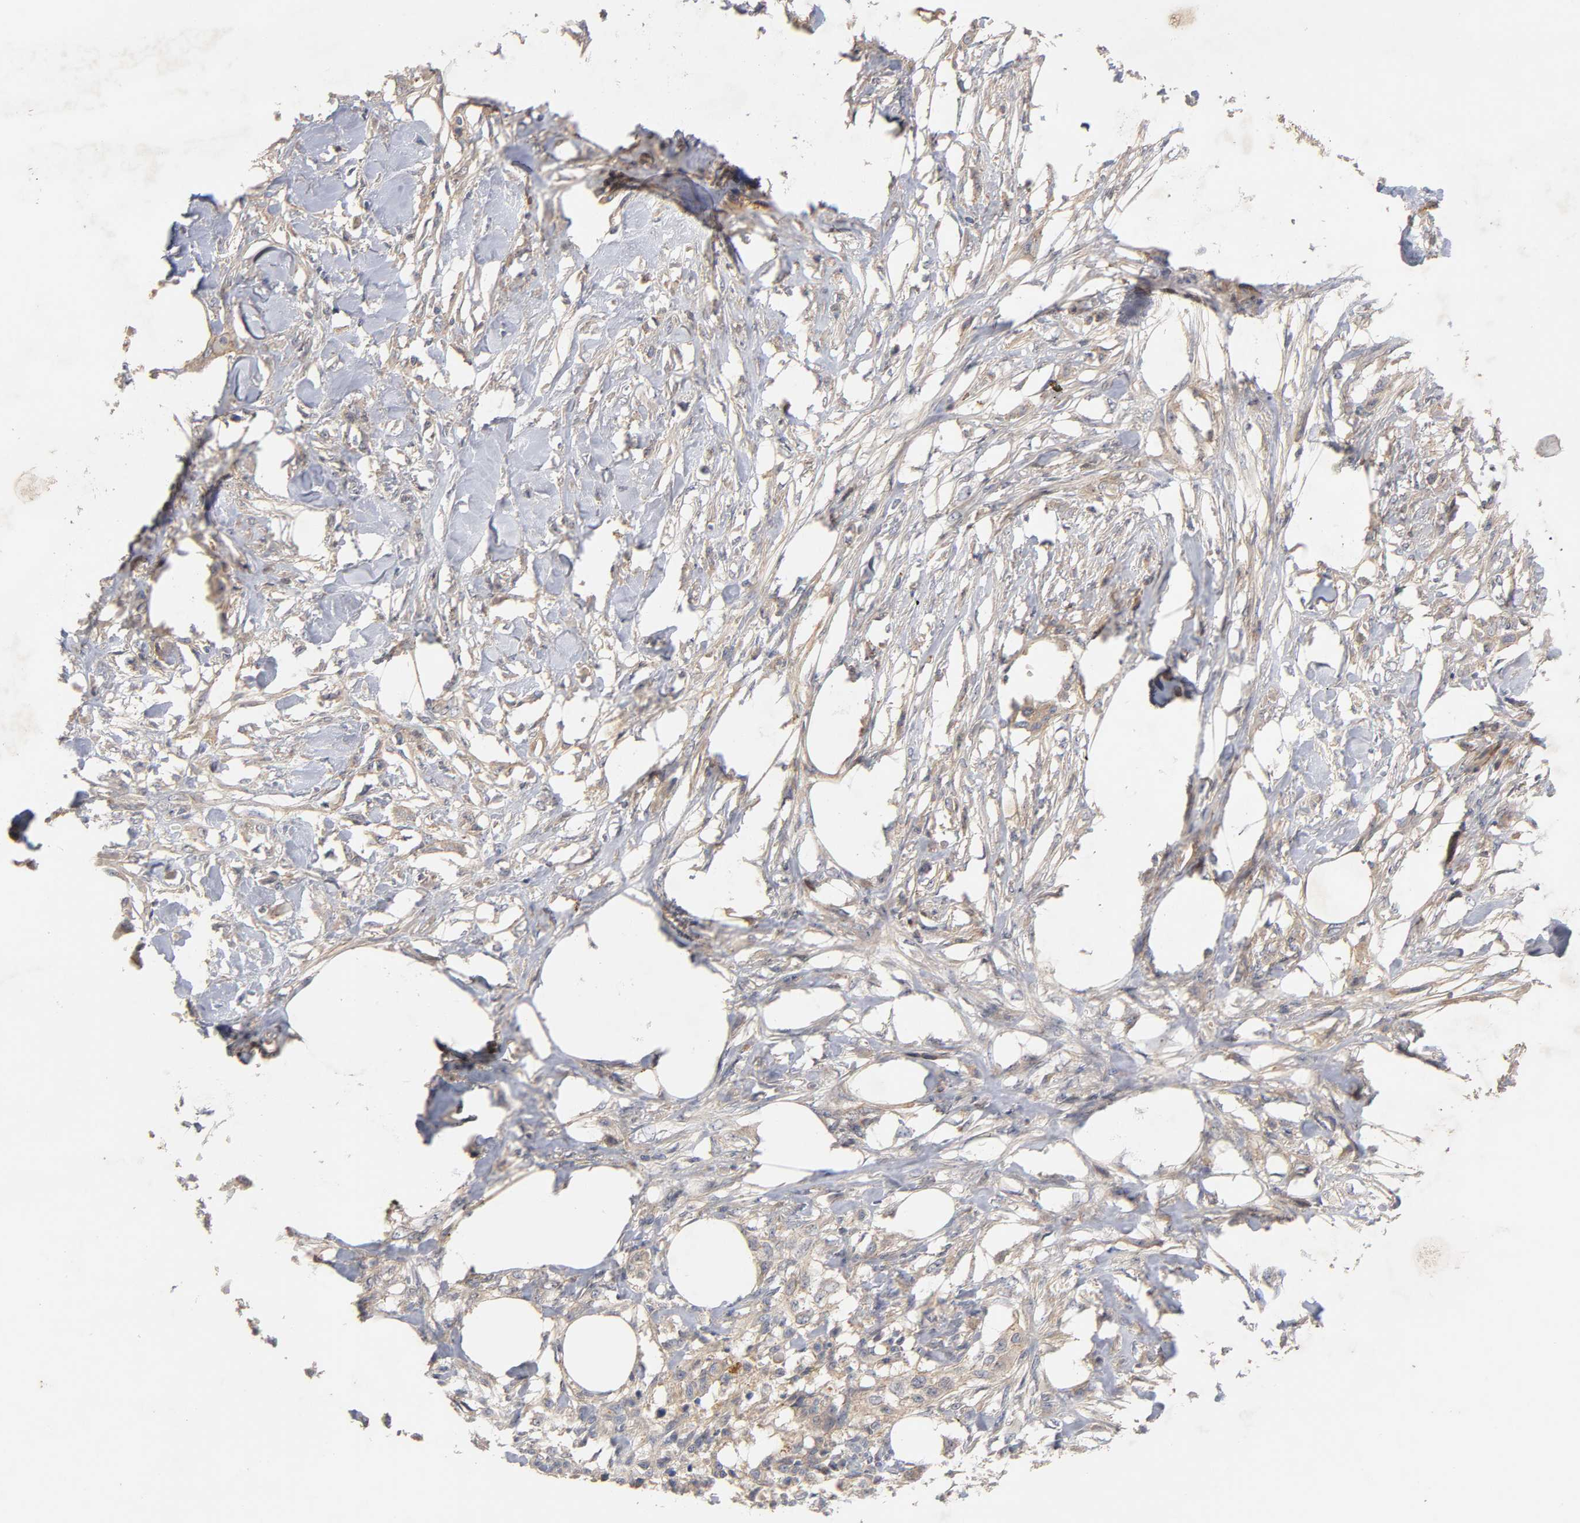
{"staining": {"intensity": "moderate", "quantity": ">75%", "location": "cytoplasmic/membranous"}, "tissue": "skin cancer", "cell_type": "Tumor cells", "image_type": "cancer", "snomed": [{"axis": "morphology", "description": "Normal tissue, NOS"}, {"axis": "morphology", "description": "Squamous cell carcinoma, NOS"}, {"axis": "topography", "description": "Skin"}], "caption": "Human skin cancer stained with a brown dye displays moderate cytoplasmic/membranous positive positivity in approximately >75% of tumor cells.", "gene": "PDZD11", "patient": {"sex": "female", "age": 59}}